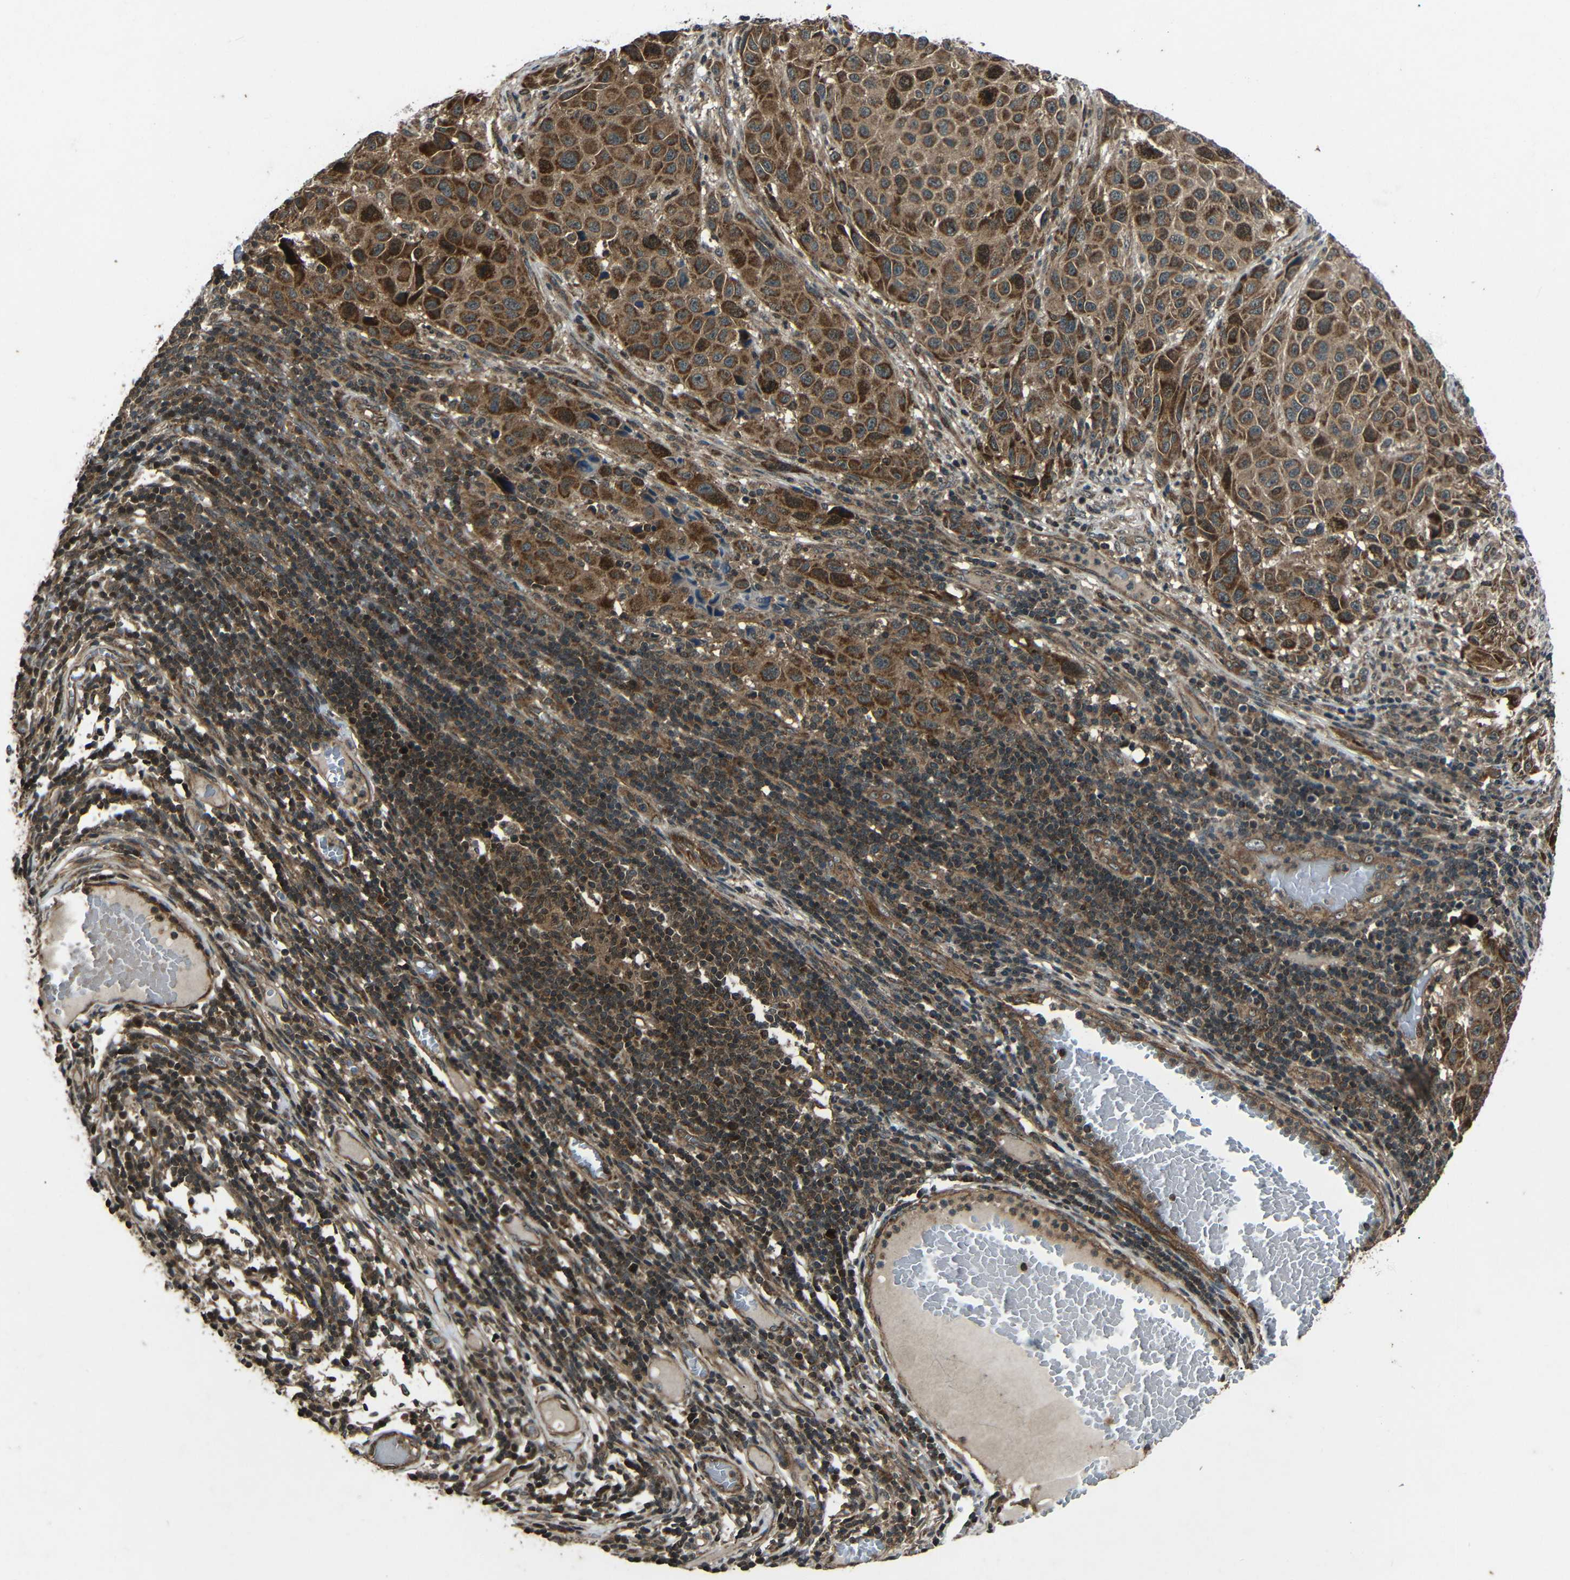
{"staining": {"intensity": "strong", "quantity": ">75%", "location": "cytoplasmic/membranous"}, "tissue": "melanoma", "cell_type": "Tumor cells", "image_type": "cancer", "snomed": [{"axis": "morphology", "description": "Malignant melanoma, Metastatic site"}, {"axis": "topography", "description": "Lymph node"}], "caption": "An immunohistochemistry photomicrograph of tumor tissue is shown. Protein staining in brown highlights strong cytoplasmic/membranous positivity in malignant melanoma (metastatic site) within tumor cells.", "gene": "PLK2", "patient": {"sex": "male", "age": 61}}